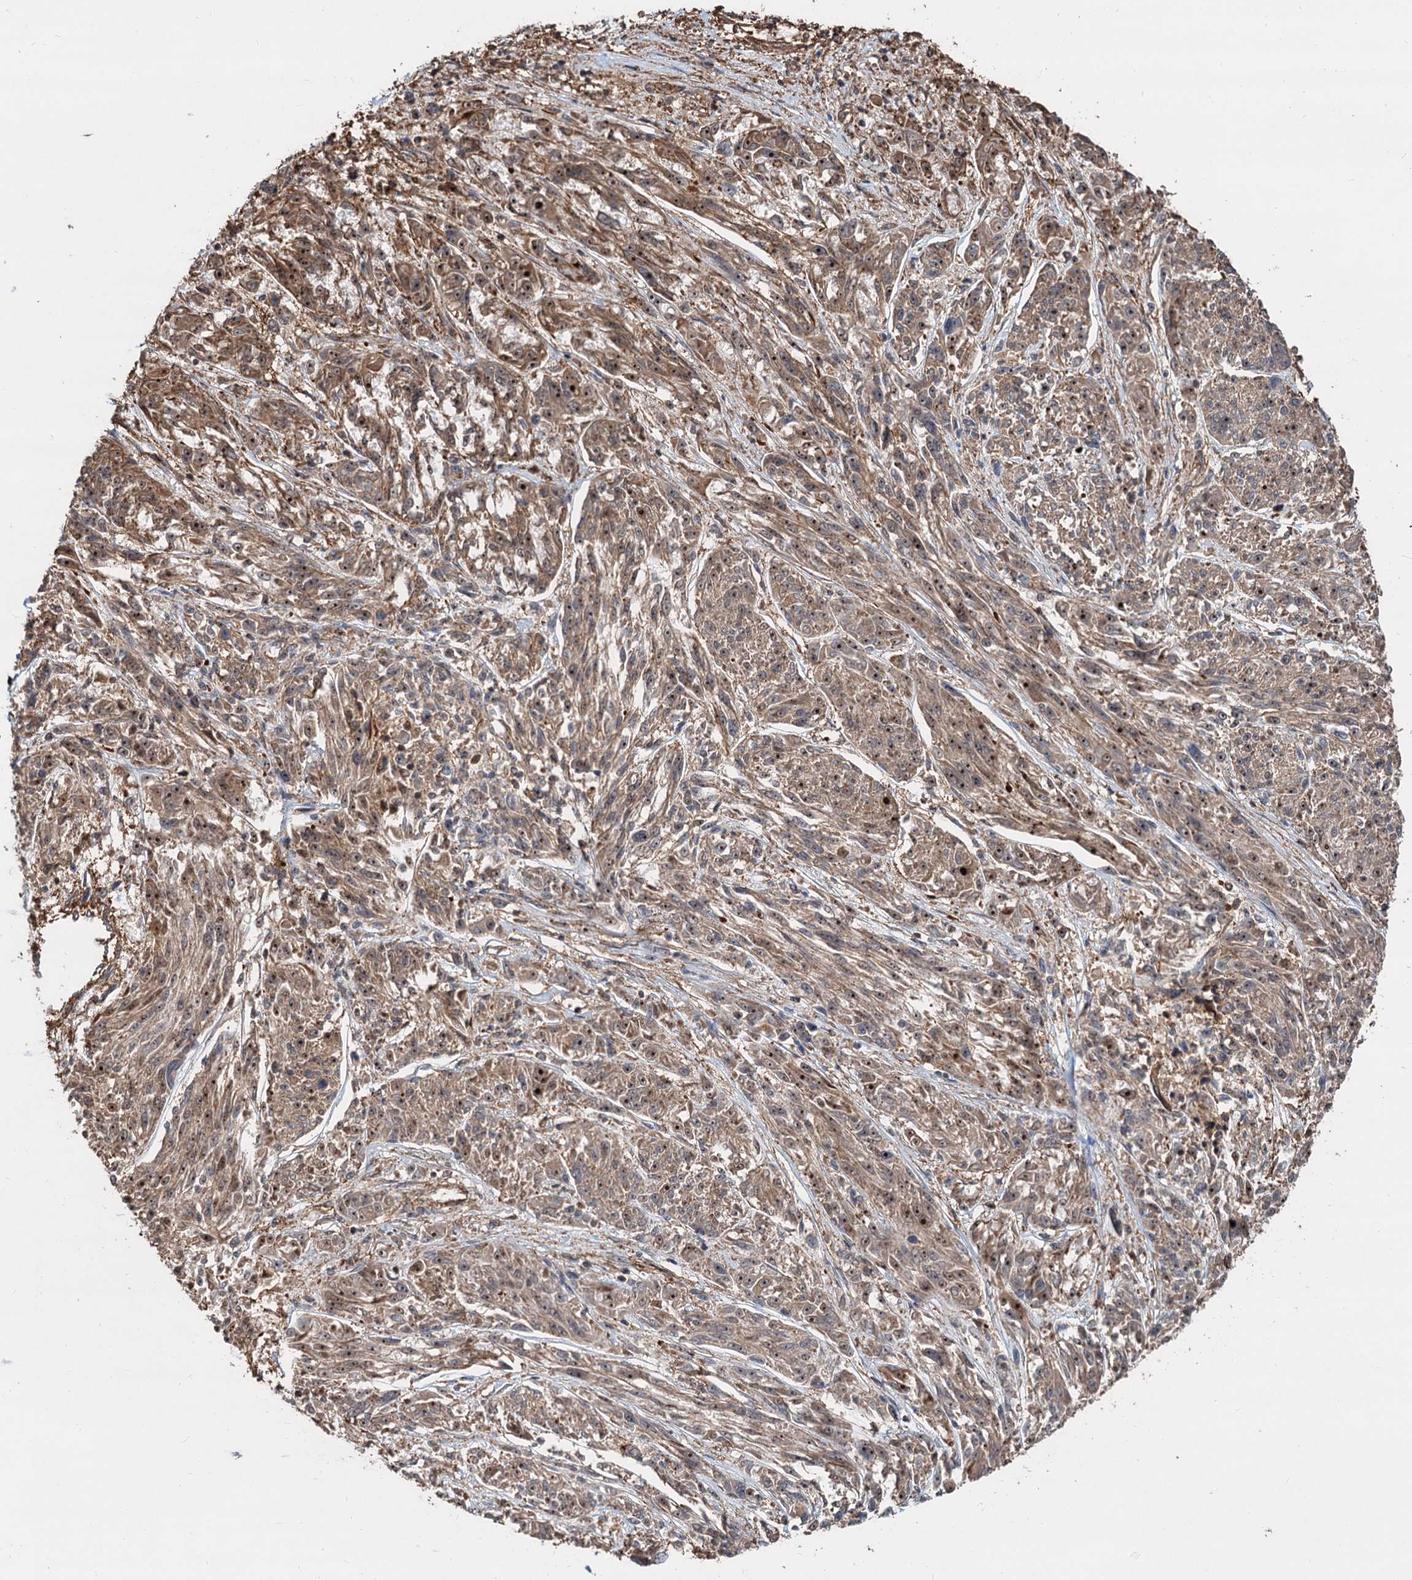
{"staining": {"intensity": "moderate", "quantity": ">75%", "location": "cytoplasmic/membranous,nuclear"}, "tissue": "melanoma", "cell_type": "Tumor cells", "image_type": "cancer", "snomed": [{"axis": "morphology", "description": "Malignant melanoma, NOS"}, {"axis": "topography", "description": "Skin"}], "caption": "About >75% of tumor cells in human malignant melanoma show moderate cytoplasmic/membranous and nuclear protein positivity as visualized by brown immunohistochemical staining.", "gene": "TMA16", "patient": {"sex": "male", "age": 53}}